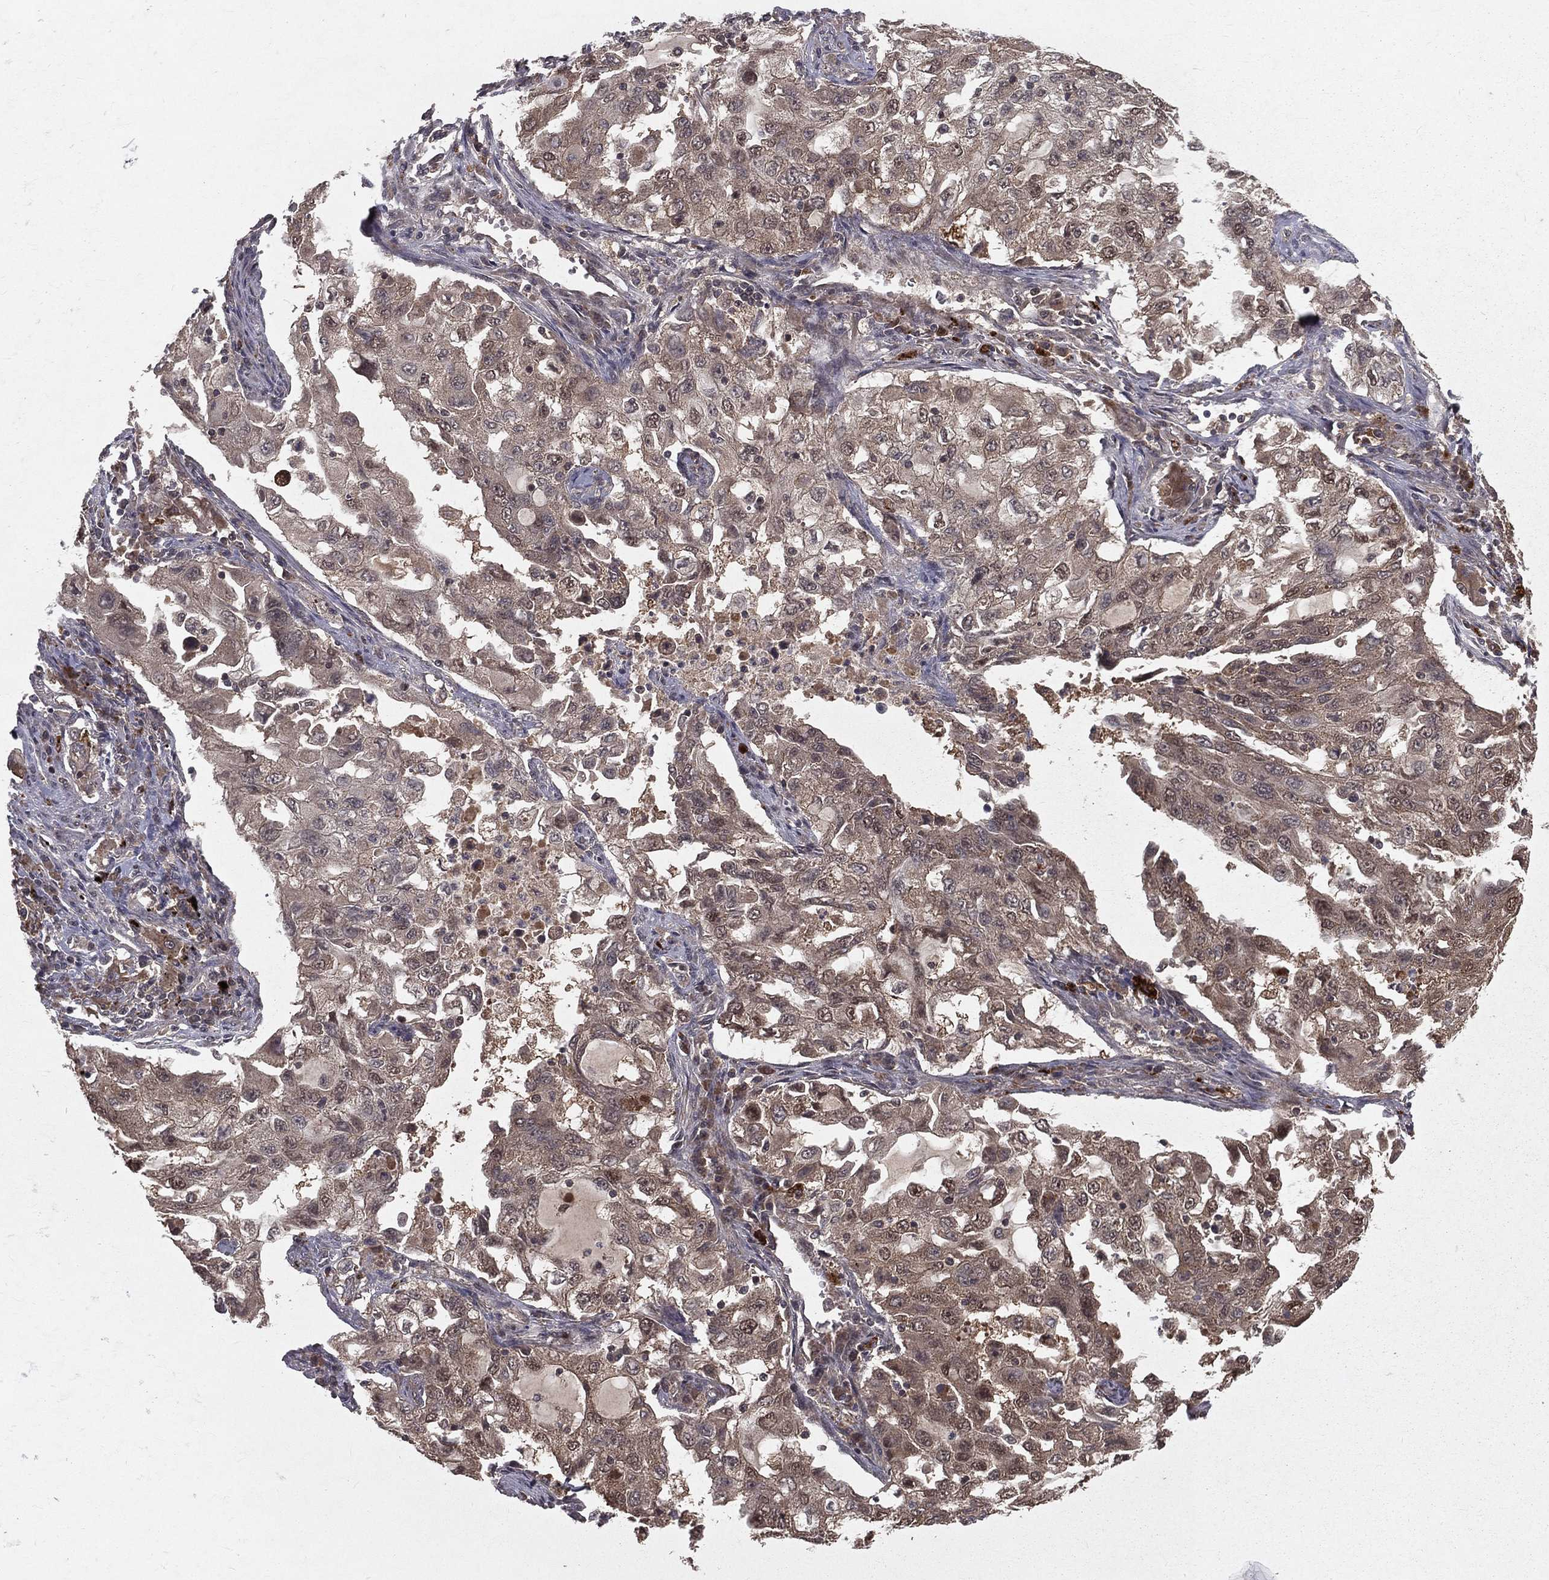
{"staining": {"intensity": "weak", "quantity": ">75%", "location": "cytoplasmic/membranous"}, "tissue": "lung cancer", "cell_type": "Tumor cells", "image_type": "cancer", "snomed": [{"axis": "morphology", "description": "Adenocarcinoma, NOS"}, {"axis": "topography", "description": "Lung"}], "caption": "An IHC photomicrograph of neoplastic tissue is shown. Protein staining in brown shows weak cytoplasmic/membranous positivity in lung adenocarcinoma within tumor cells.", "gene": "ZDHHC15", "patient": {"sex": "female", "age": 61}}